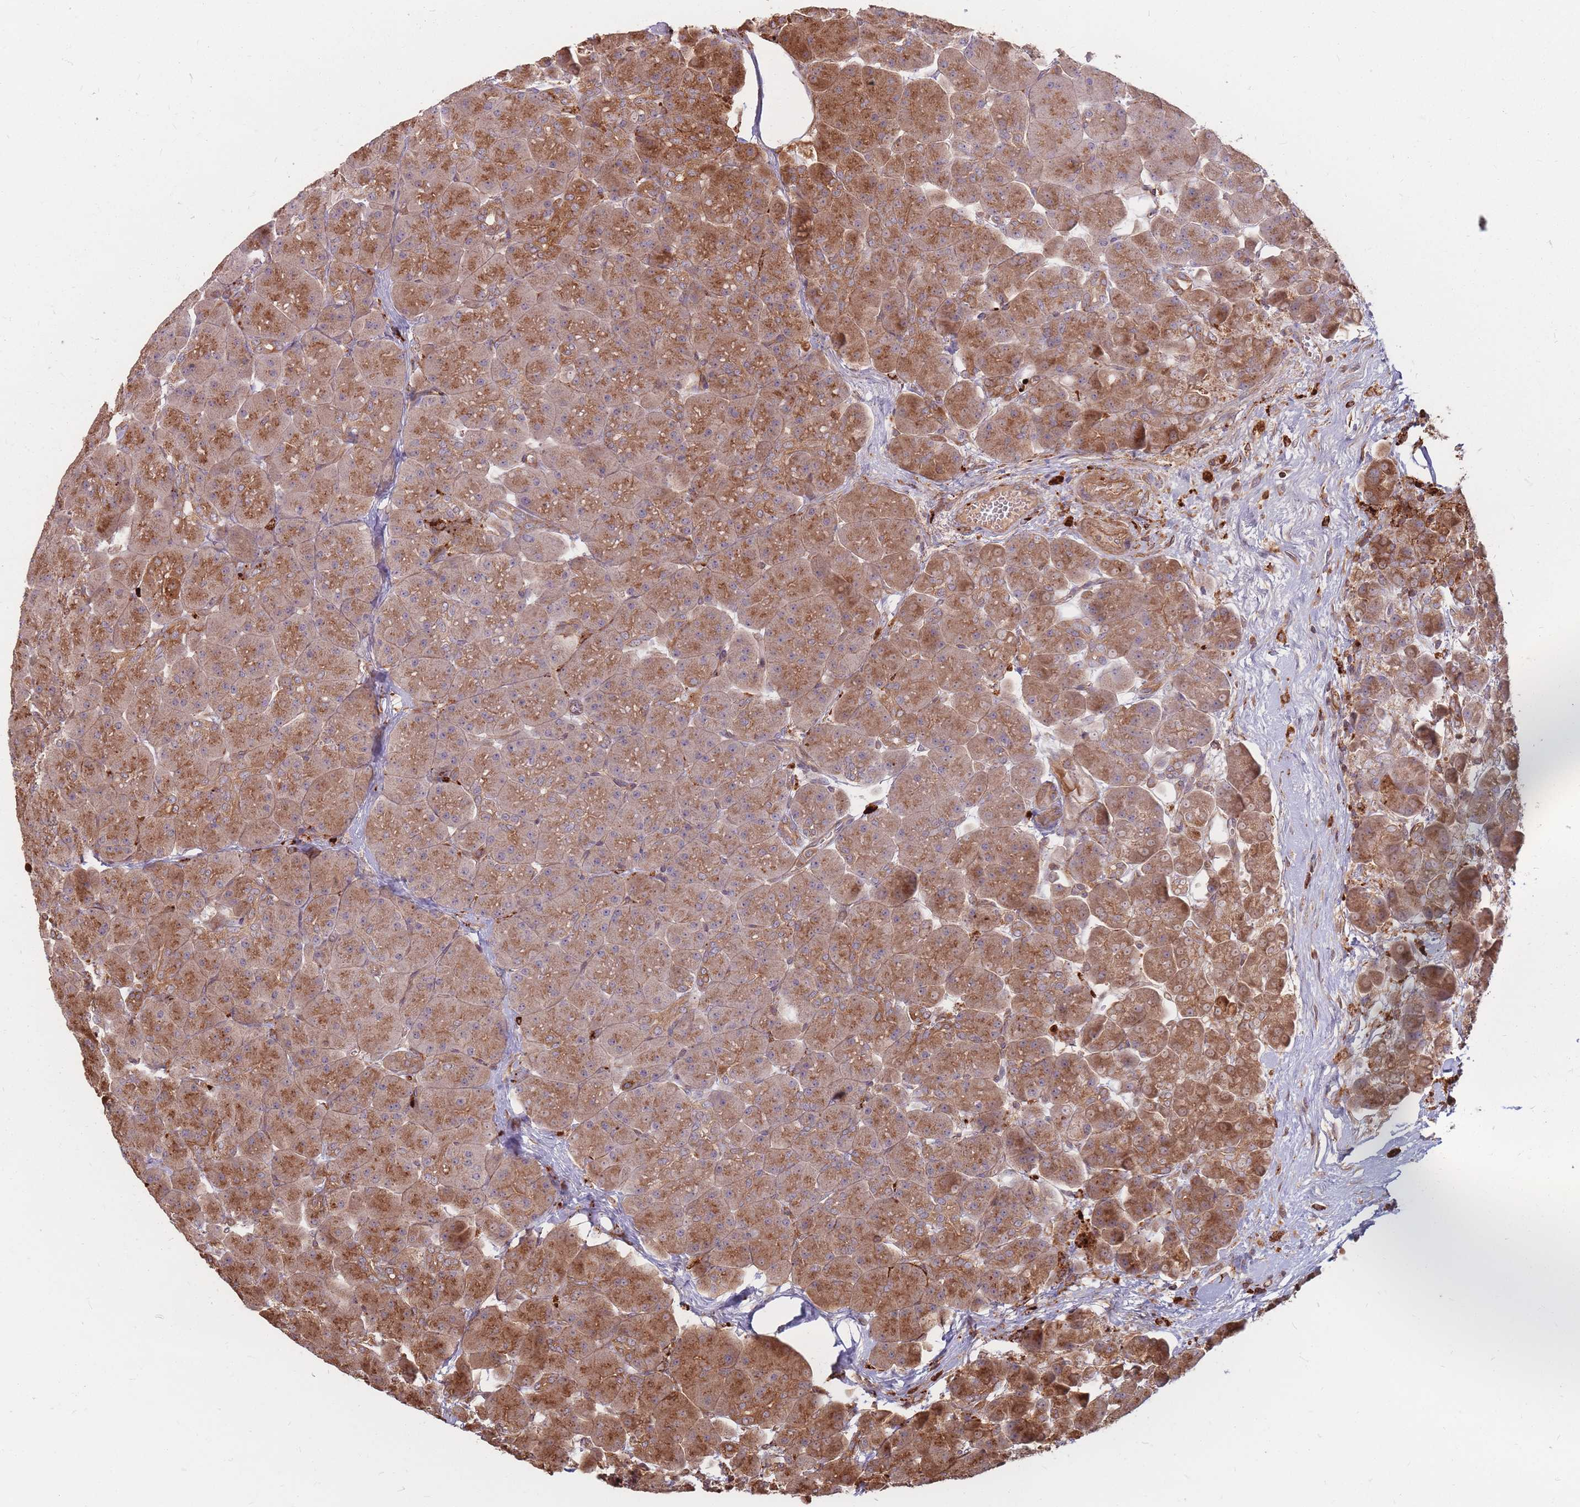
{"staining": {"intensity": "moderate", "quantity": ">75%", "location": "cytoplasmic/membranous"}, "tissue": "pancreas", "cell_type": "Exocrine glandular cells", "image_type": "normal", "snomed": [{"axis": "morphology", "description": "Normal tissue, NOS"}, {"axis": "topography", "description": "Pancreas"}], "caption": "Approximately >75% of exocrine glandular cells in benign pancreas reveal moderate cytoplasmic/membranous protein expression as visualized by brown immunohistochemical staining.", "gene": "RASSF2", "patient": {"sex": "male", "age": 66}}